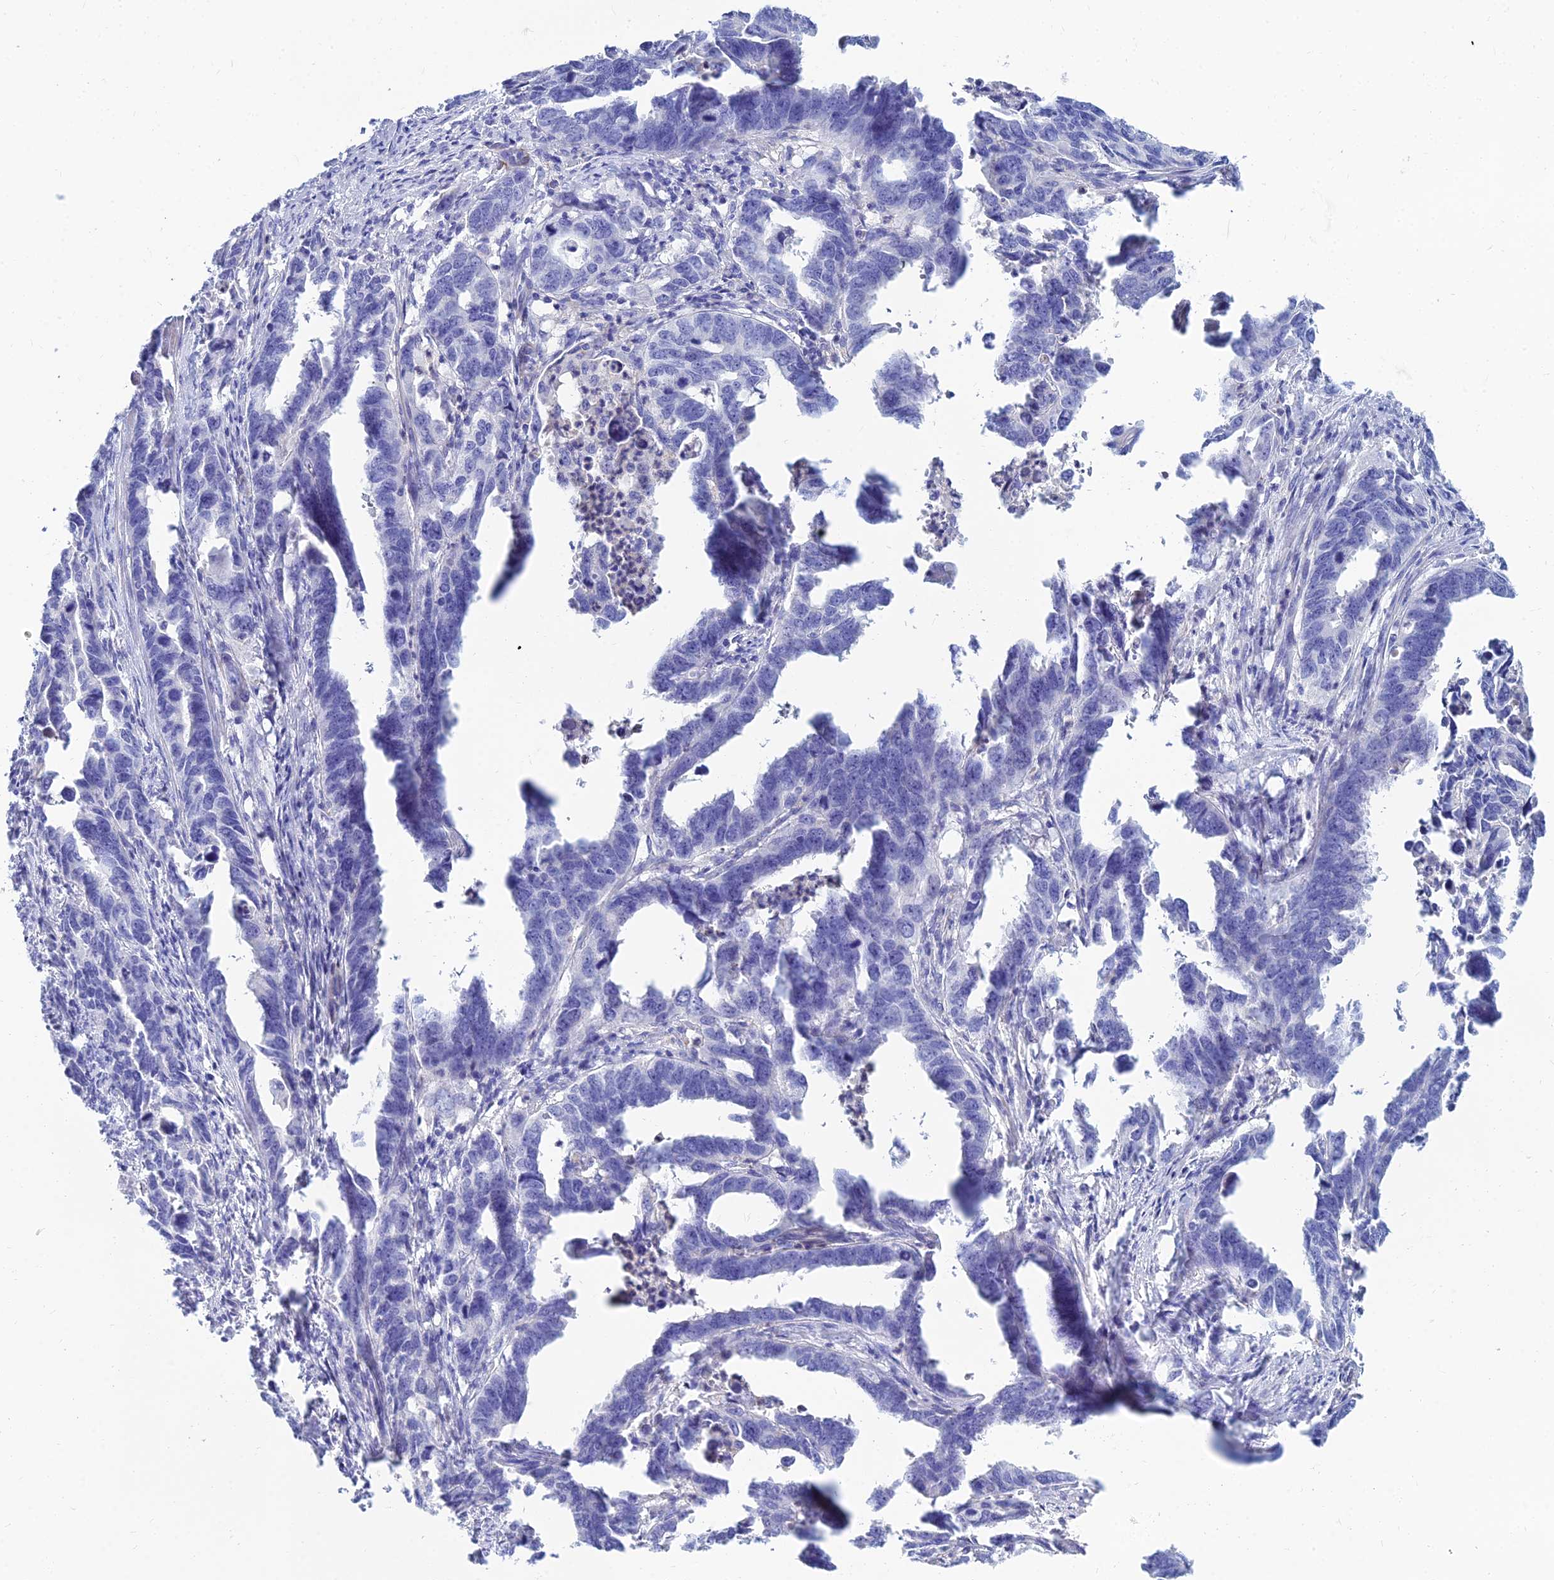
{"staining": {"intensity": "negative", "quantity": "none", "location": "none"}, "tissue": "endometrial cancer", "cell_type": "Tumor cells", "image_type": "cancer", "snomed": [{"axis": "morphology", "description": "Adenocarcinoma, NOS"}, {"axis": "topography", "description": "Endometrium"}], "caption": "Immunohistochemistry (IHC) of human endometrial adenocarcinoma reveals no expression in tumor cells.", "gene": "ZNF552", "patient": {"sex": "female", "age": 65}}